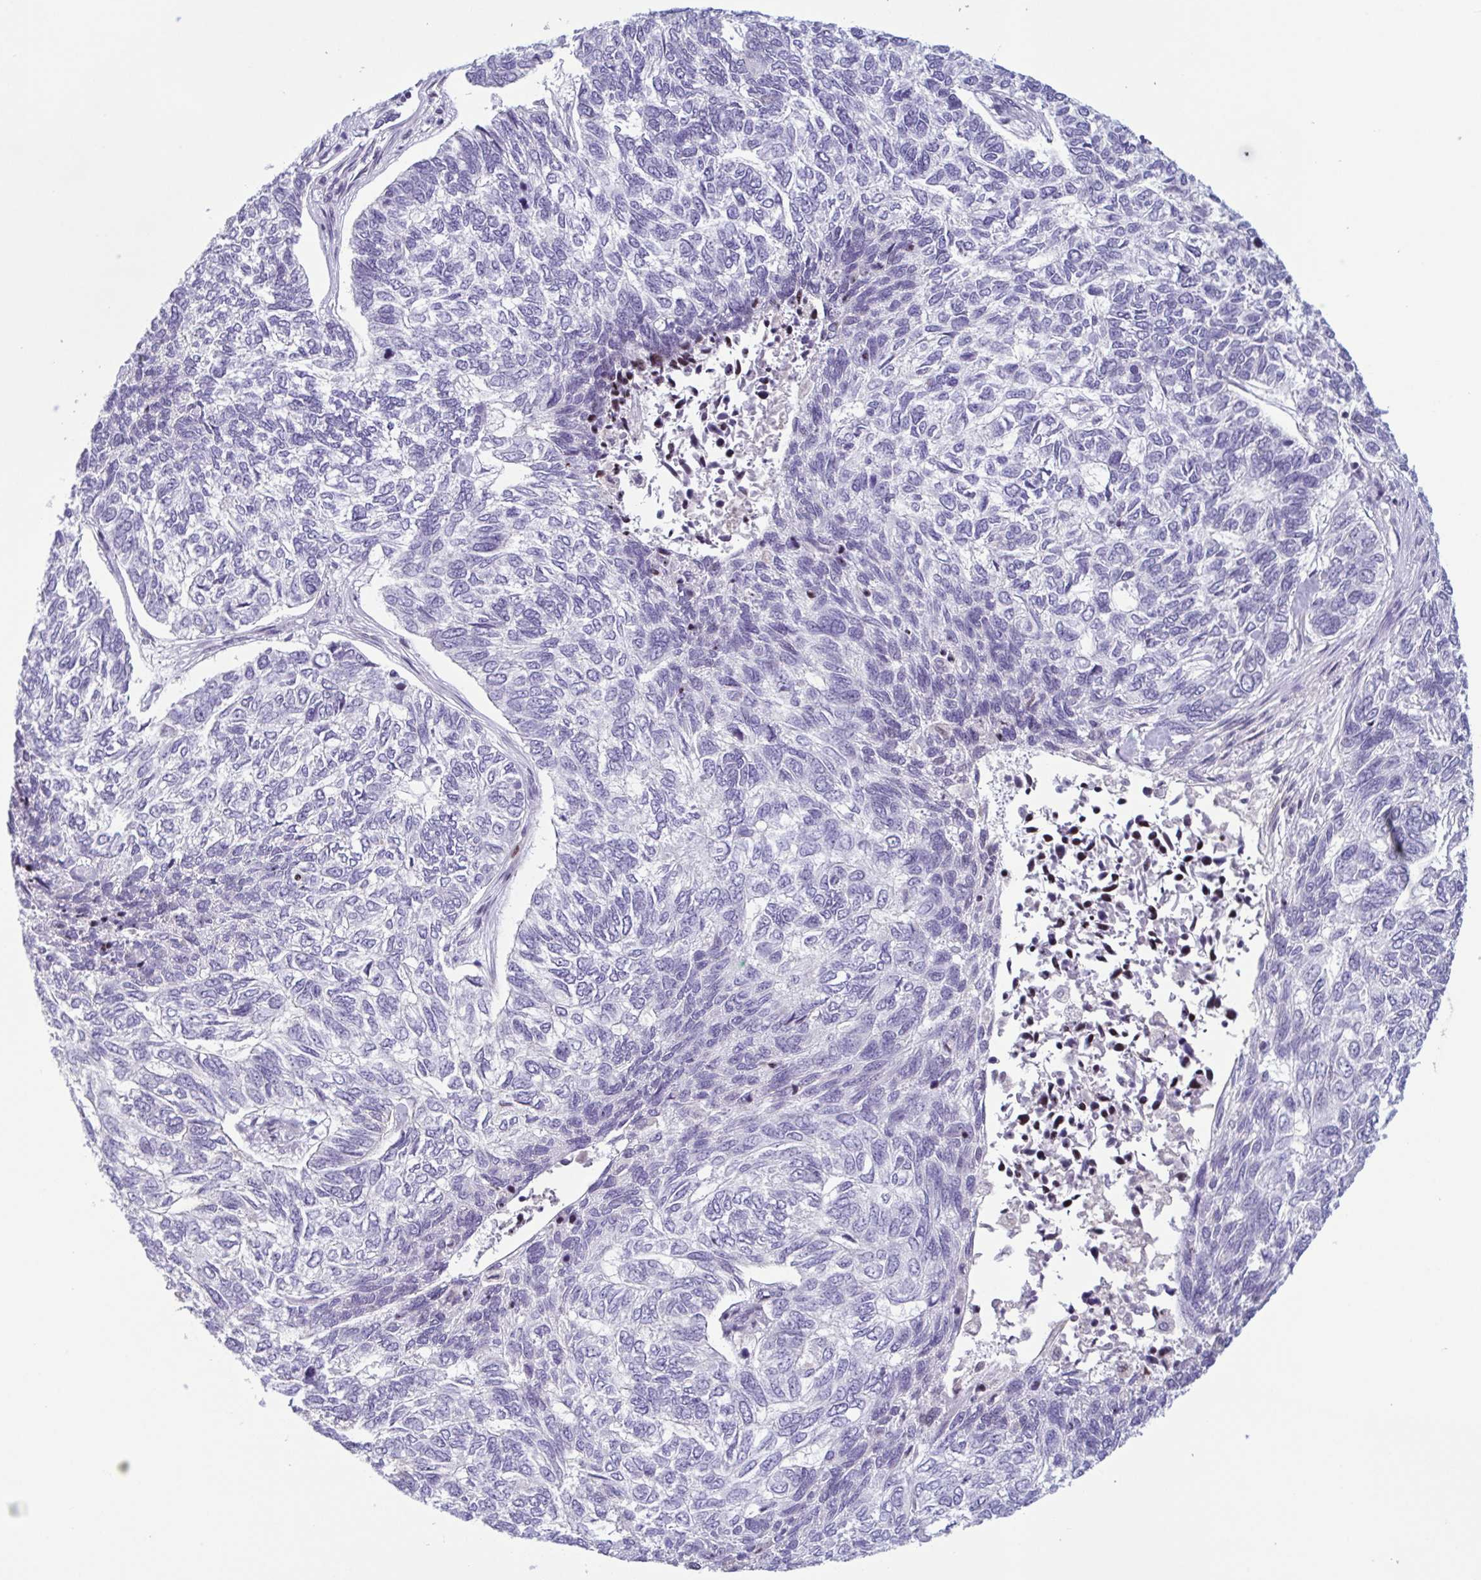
{"staining": {"intensity": "negative", "quantity": "none", "location": "none"}, "tissue": "skin cancer", "cell_type": "Tumor cells", "image_type": "cancer", "snomed": [{"axis": "morphology", "description": "Basal cell carcinoma"}, {"axis": "topography", "description": "Skin"}], "caption": "Tumor cells show no significant positivity in basal cell carcinoma (skin). Brightfield microscopy of IHC stained with DAB (3,3'-diaminobenzidine) (brown) and hematoxylin (blue), captured at high magnification.", "gene": "IRF1", "patient": {"sex": "female", "age": 65}}